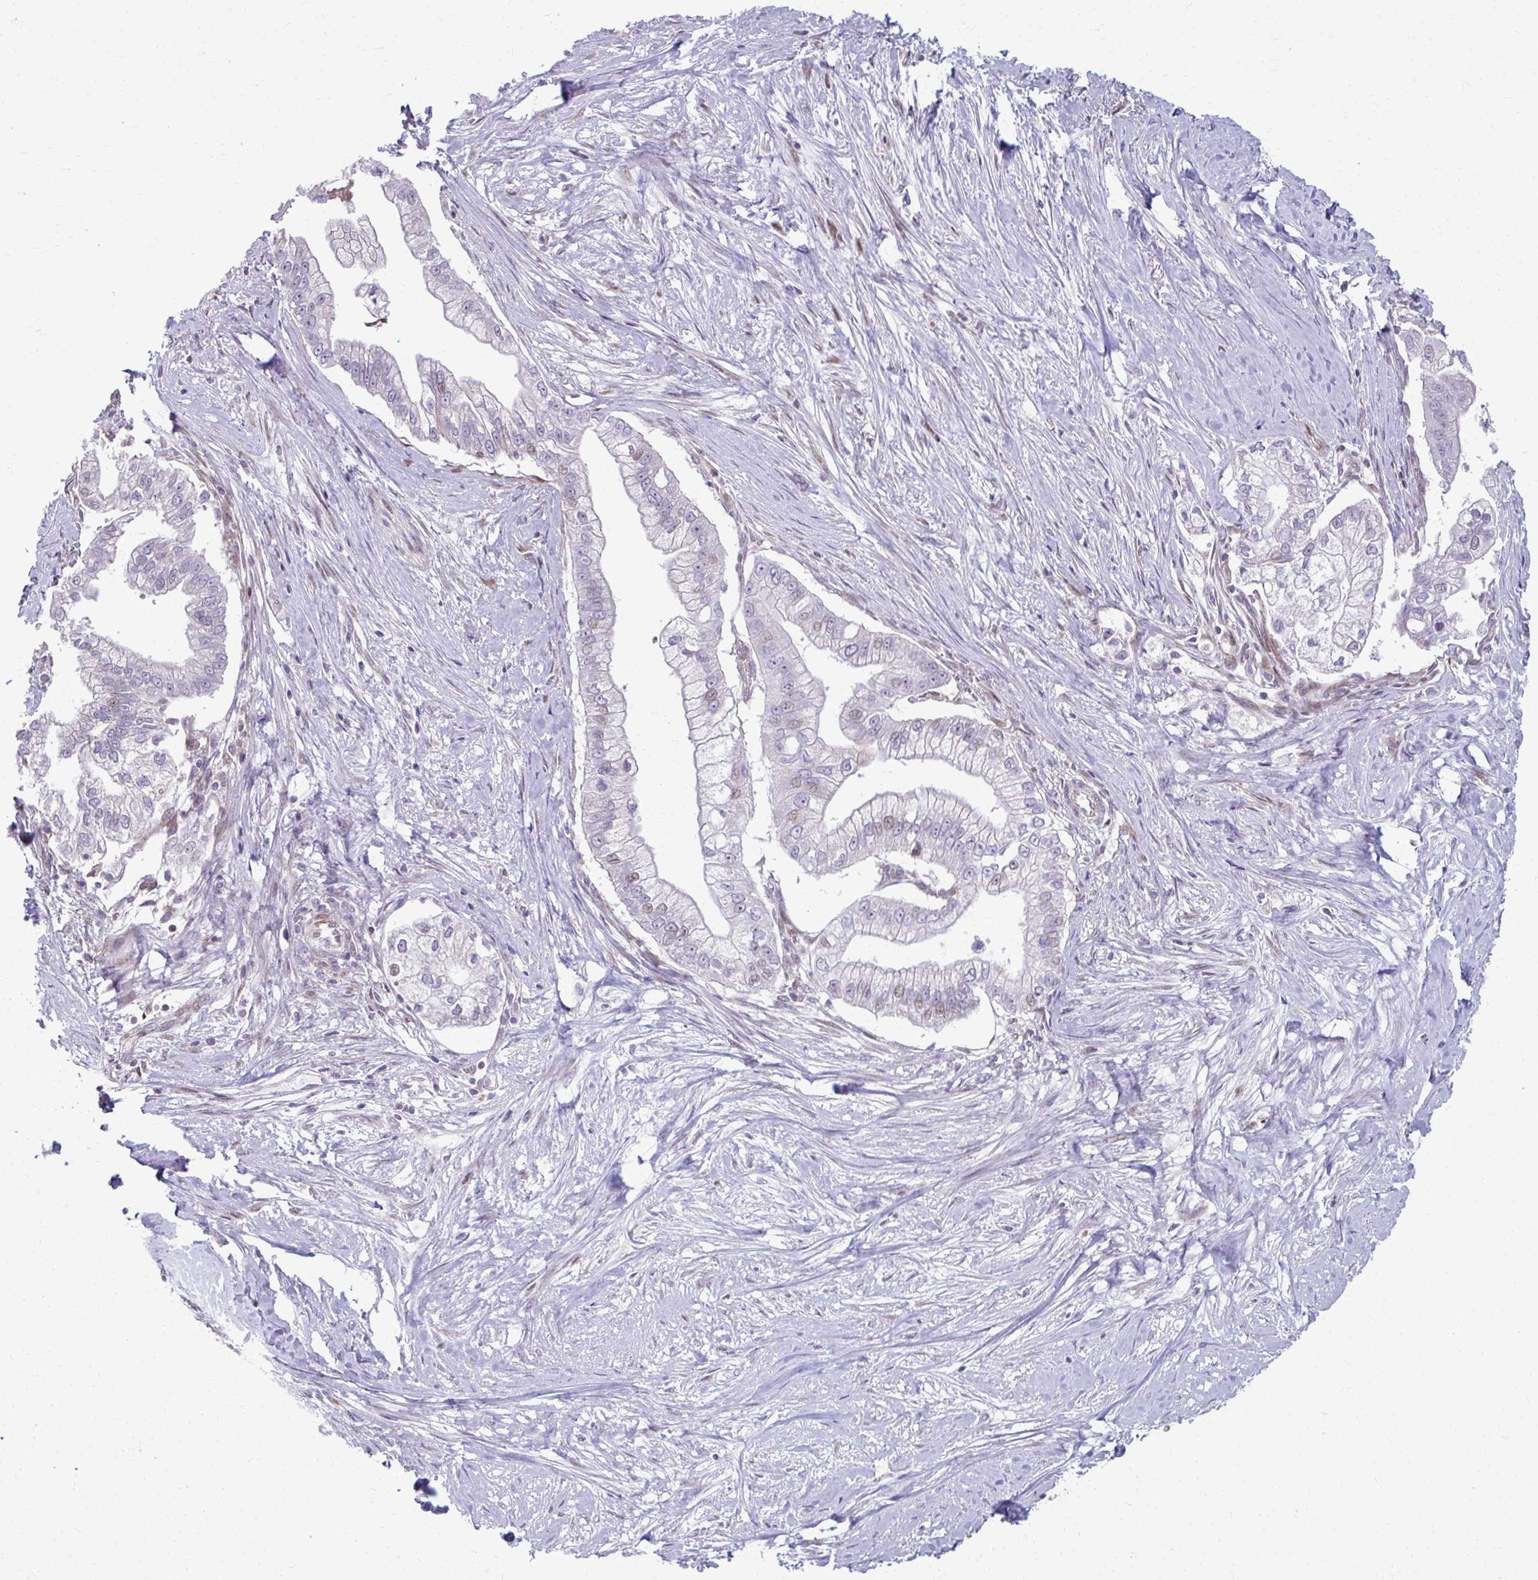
{"staining": {"intensity": "weak", "quantity": "<25%", "location": "nuclear"}, "tissue": "pancreatic cancer", "cell_type": "Tumor cells", "image_type": "cancer", "snomed": [{"axis": "morphology", "description": "Adenocarcinoma, NOS"}, {"axis": "topography", "description": "Pancreas"}], "caption": "A photomicrograph of adenocarcinoma (pancreatic) stained for a protein shows no brown staining in tumor cells.", "gene": "MAF1", "patient": {"sex": "male", "age": 70}}